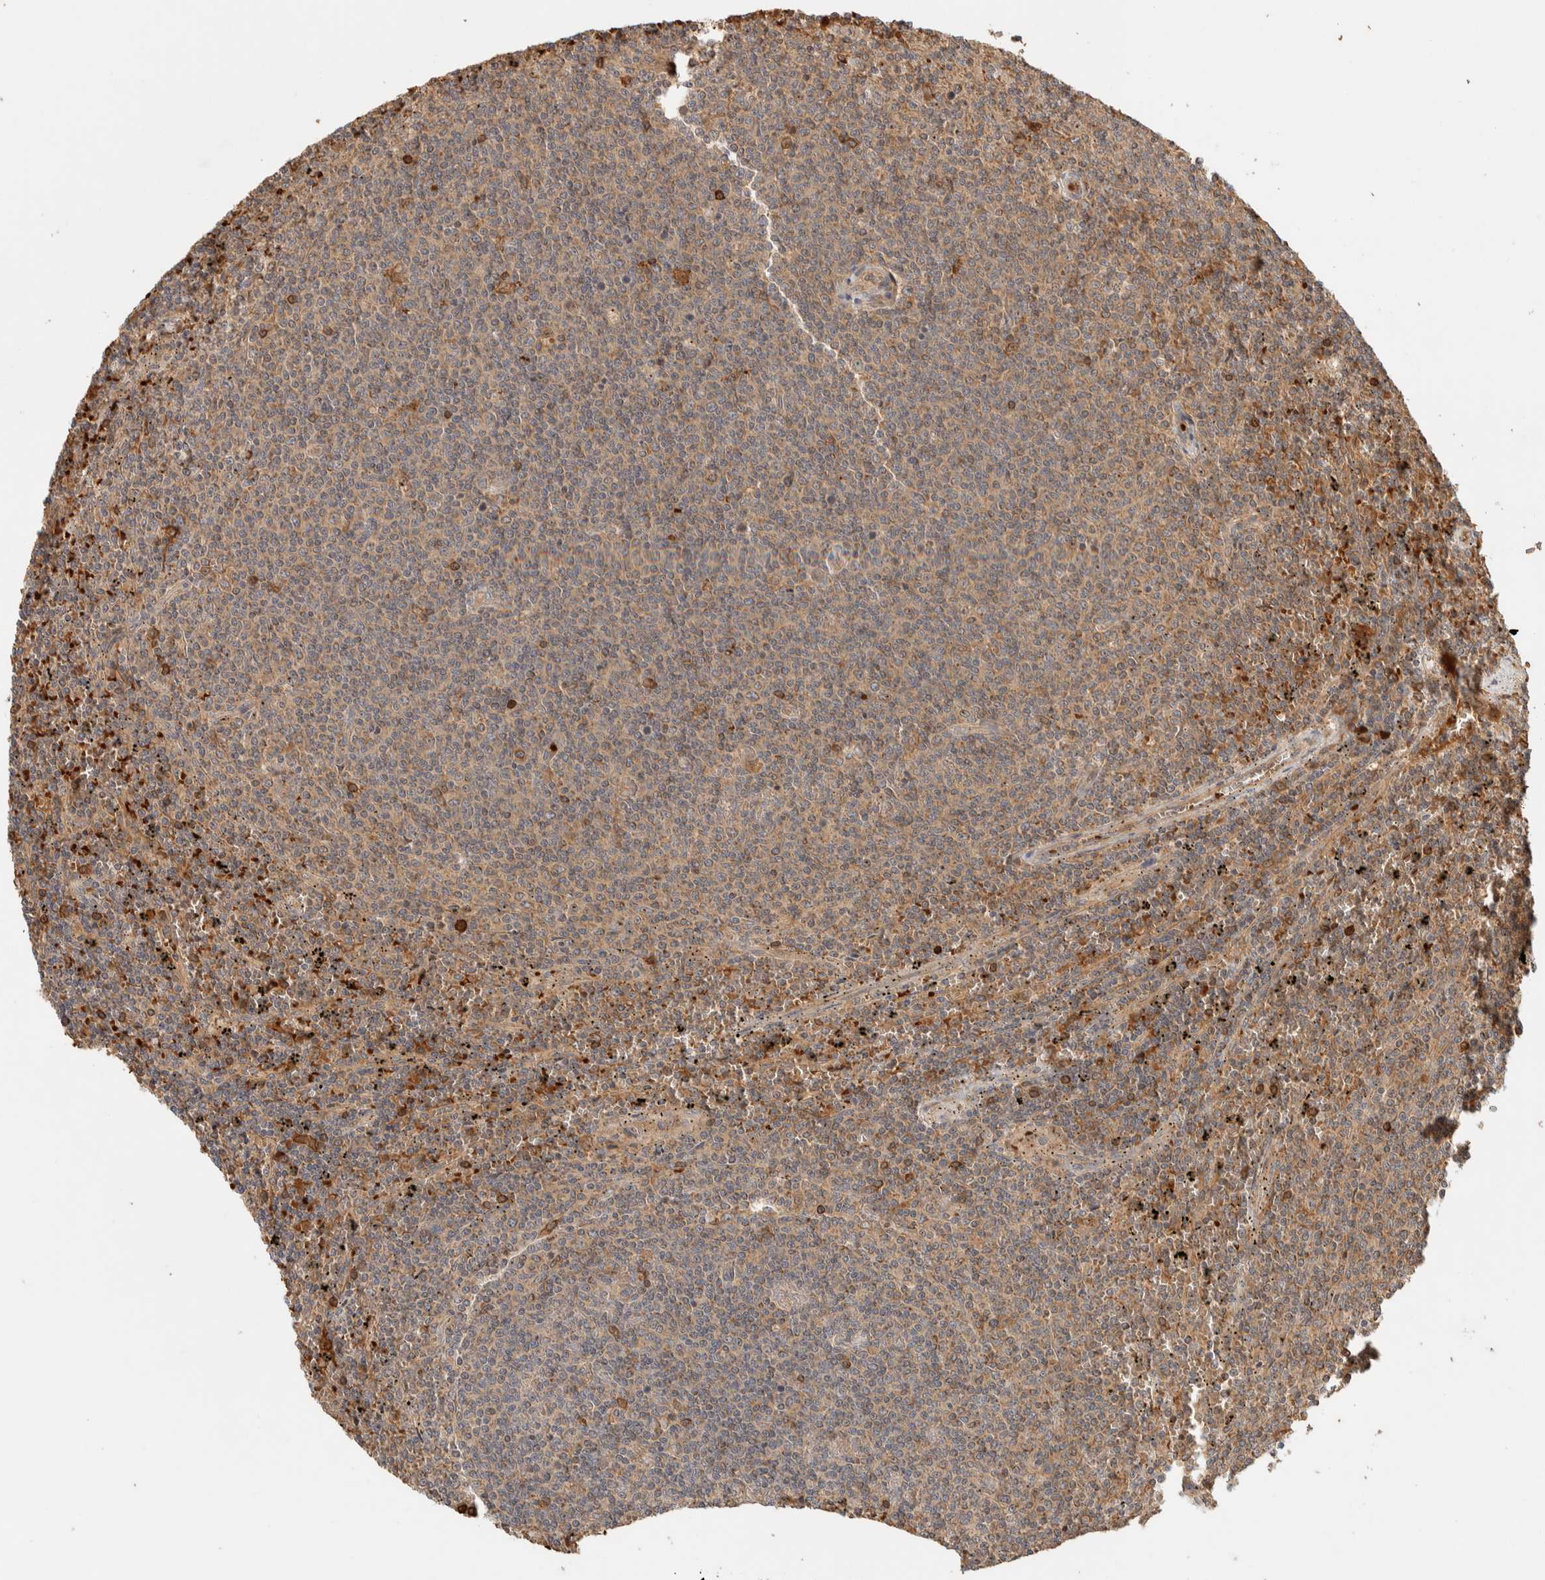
{"staining": {"intensity": "moderate", "quantity": ">75%", "location": "cytoplasmic/membranous"}, "tissue": "lymphoma", "cell_type": "Tumor cells", "image_type": "cancer", "snomed": [{"axis": "morphology", "description": "Malignant lymphoma, non-Hodgkin's type, Low grade"}, {"axis": "topography", "description": "Spleen"}], "caption": "The immunohistochemical stain shows moderate cytoplasmic/membranous positivity in tumor cells of lymphoma tissue.", "gene": "TTI2", "patient": {"sex": "female", "age": 50}}